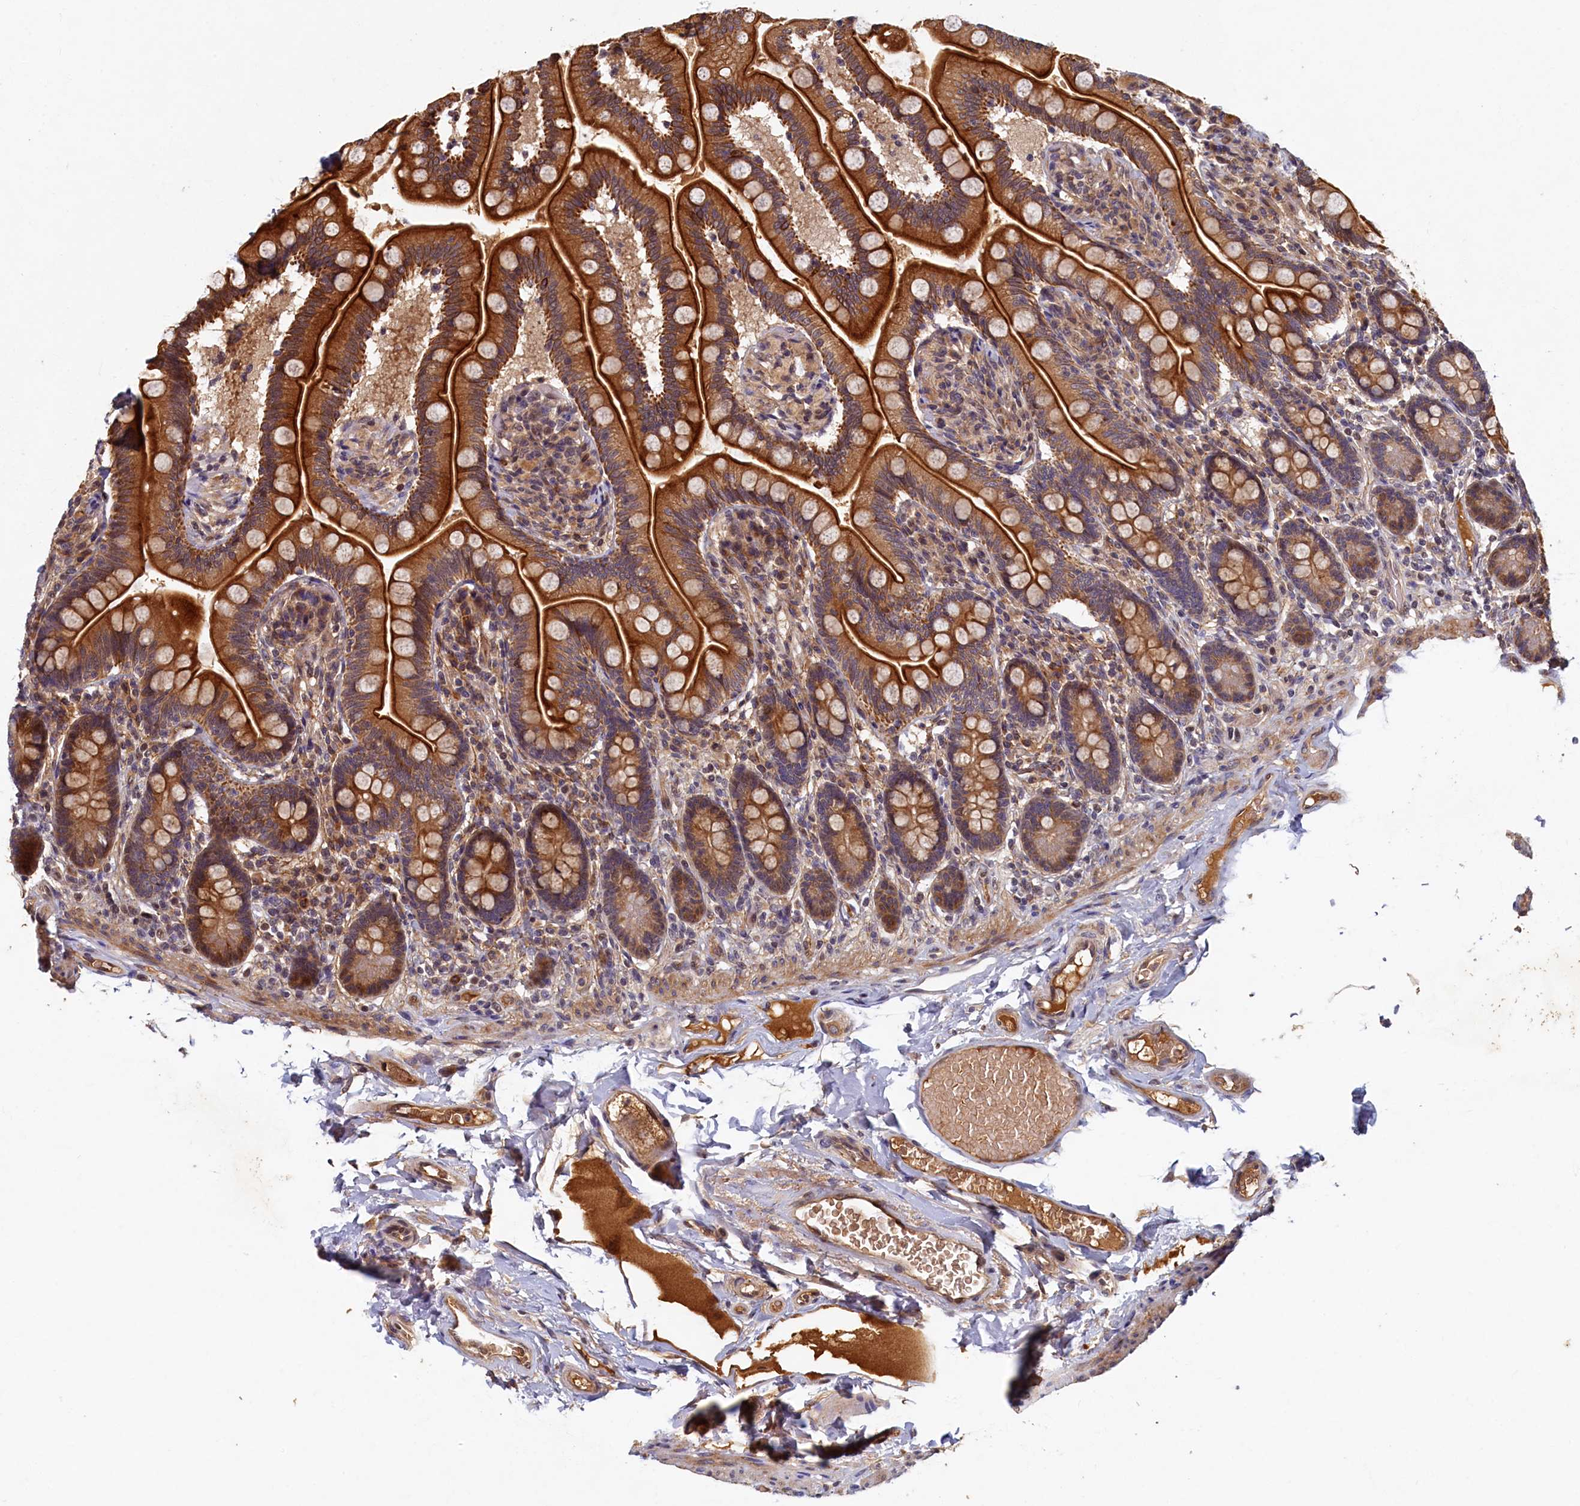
{"staining": {"intensity": "strong", "quantity": ">75%", "location": "cytoplasmic/membranous"}, "tissue": "small intestine", "cell_type": "Glandular cells", "image_type": "normal", "snomed": [{"axis": "morphology", "description": "Normal tissue, NOS"}, {"axis": "topography", "description": "Small intestine"}], "caption": "Immunohistochemistry (IHC) staining of benign small intestine, which reveals high levels of strong cytoplasmic/membranous expression in approximately >75% of glandular cells indicating strong cytoplasmic/membranous protein positivity. The staining was performed using DAB (brown) for protein detection and nuclei were counterstained in hematoxylin (blue).", "gene": "LCMT2", "patient": {"sex": "female", "age": 64}}